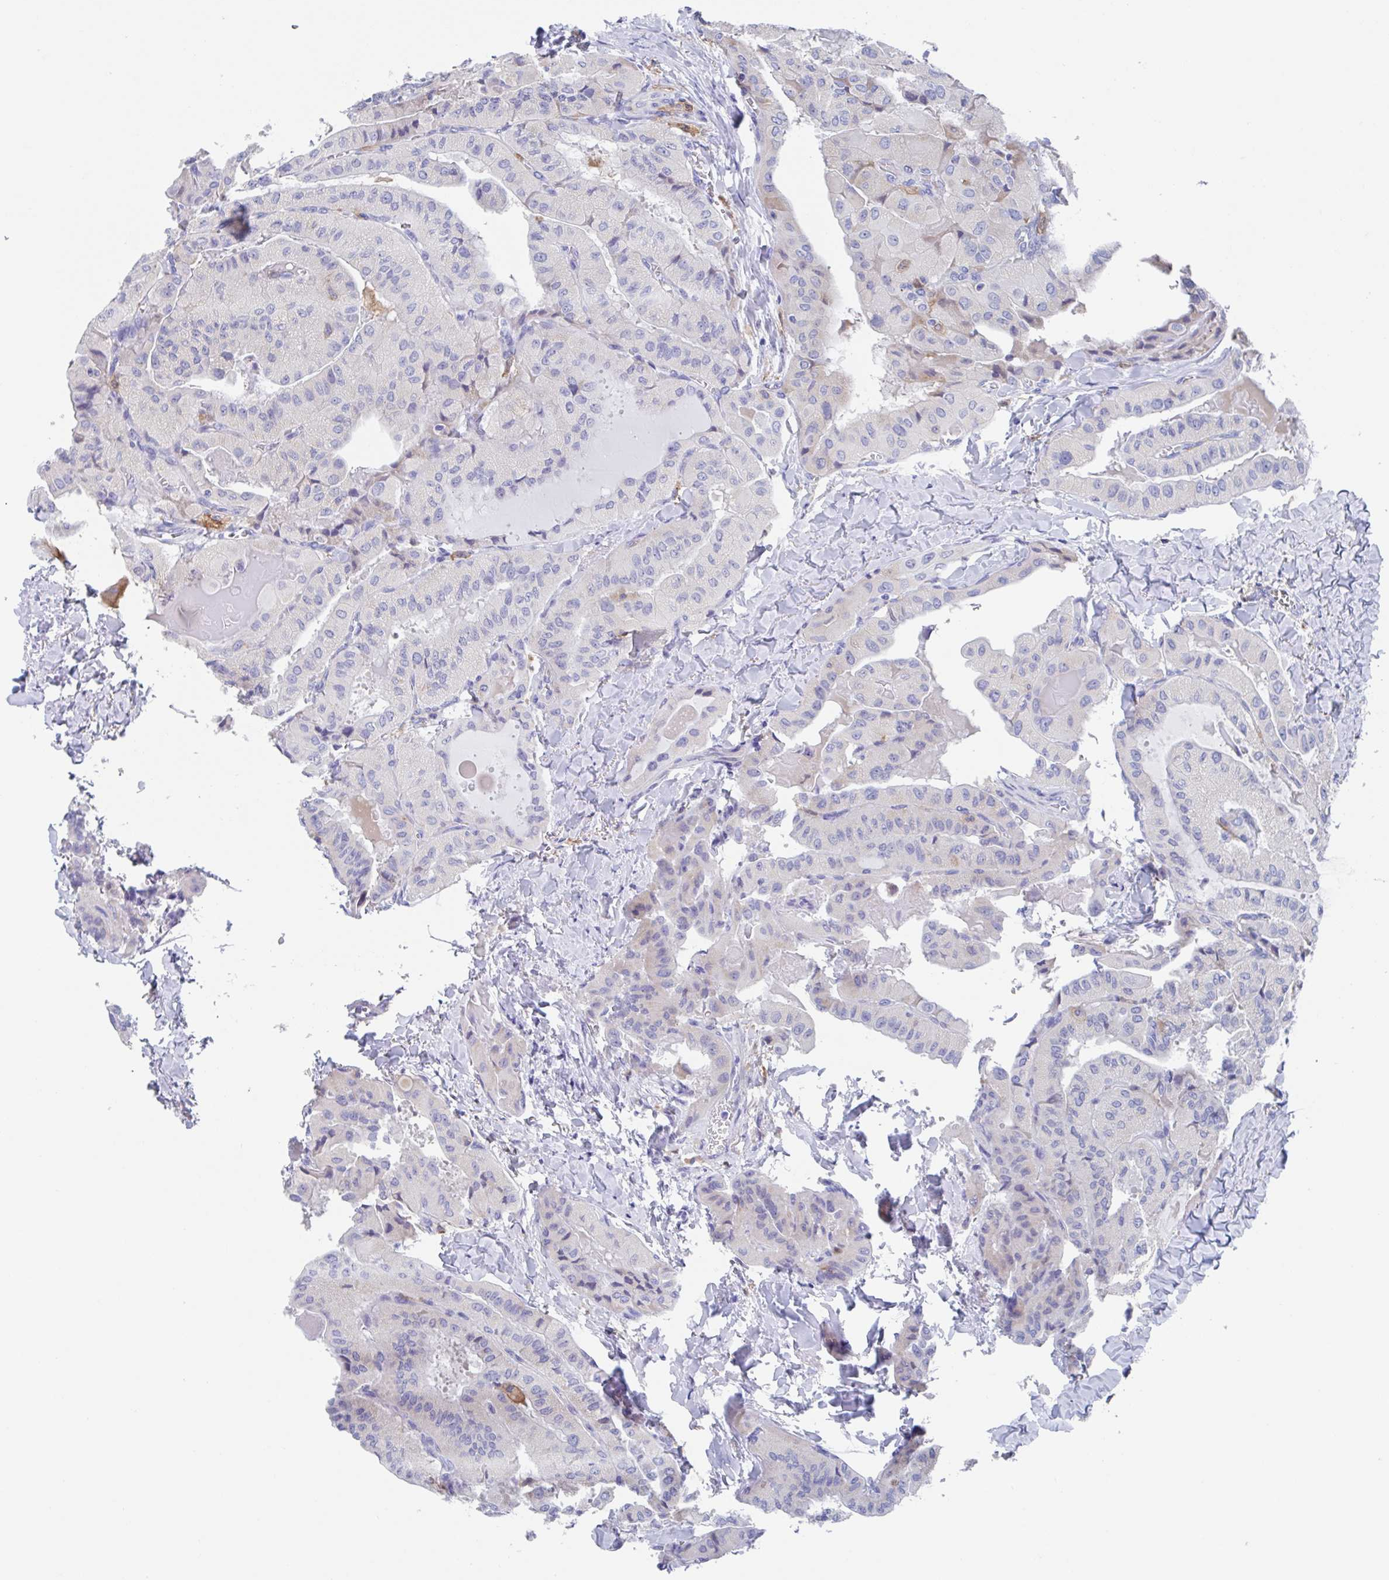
{"staining": {"intensity": "negative", "quantity": "none", "location": "none"}, "tissue": "thyroid cancer", "cell_type": "Tumor cells", "image_type": "cancer", "snomed": [{"axis": "morphology", "description": "Normal tissue, NOS"}, {"axis": "morphology", "description": "Papillary adenocarcinoma, NOS"}, {"axis": "topography", "description": "Thyroid gland"}], "caption": "A high-resolution photomicrograph shows immunohistochemistry staining of papillary adenocarcinoma (thyroid), which demonstrates no significant positivity in tumor cells.", "gene": "FCGR3A", "patient": {"sex": "female", "age": 59}}